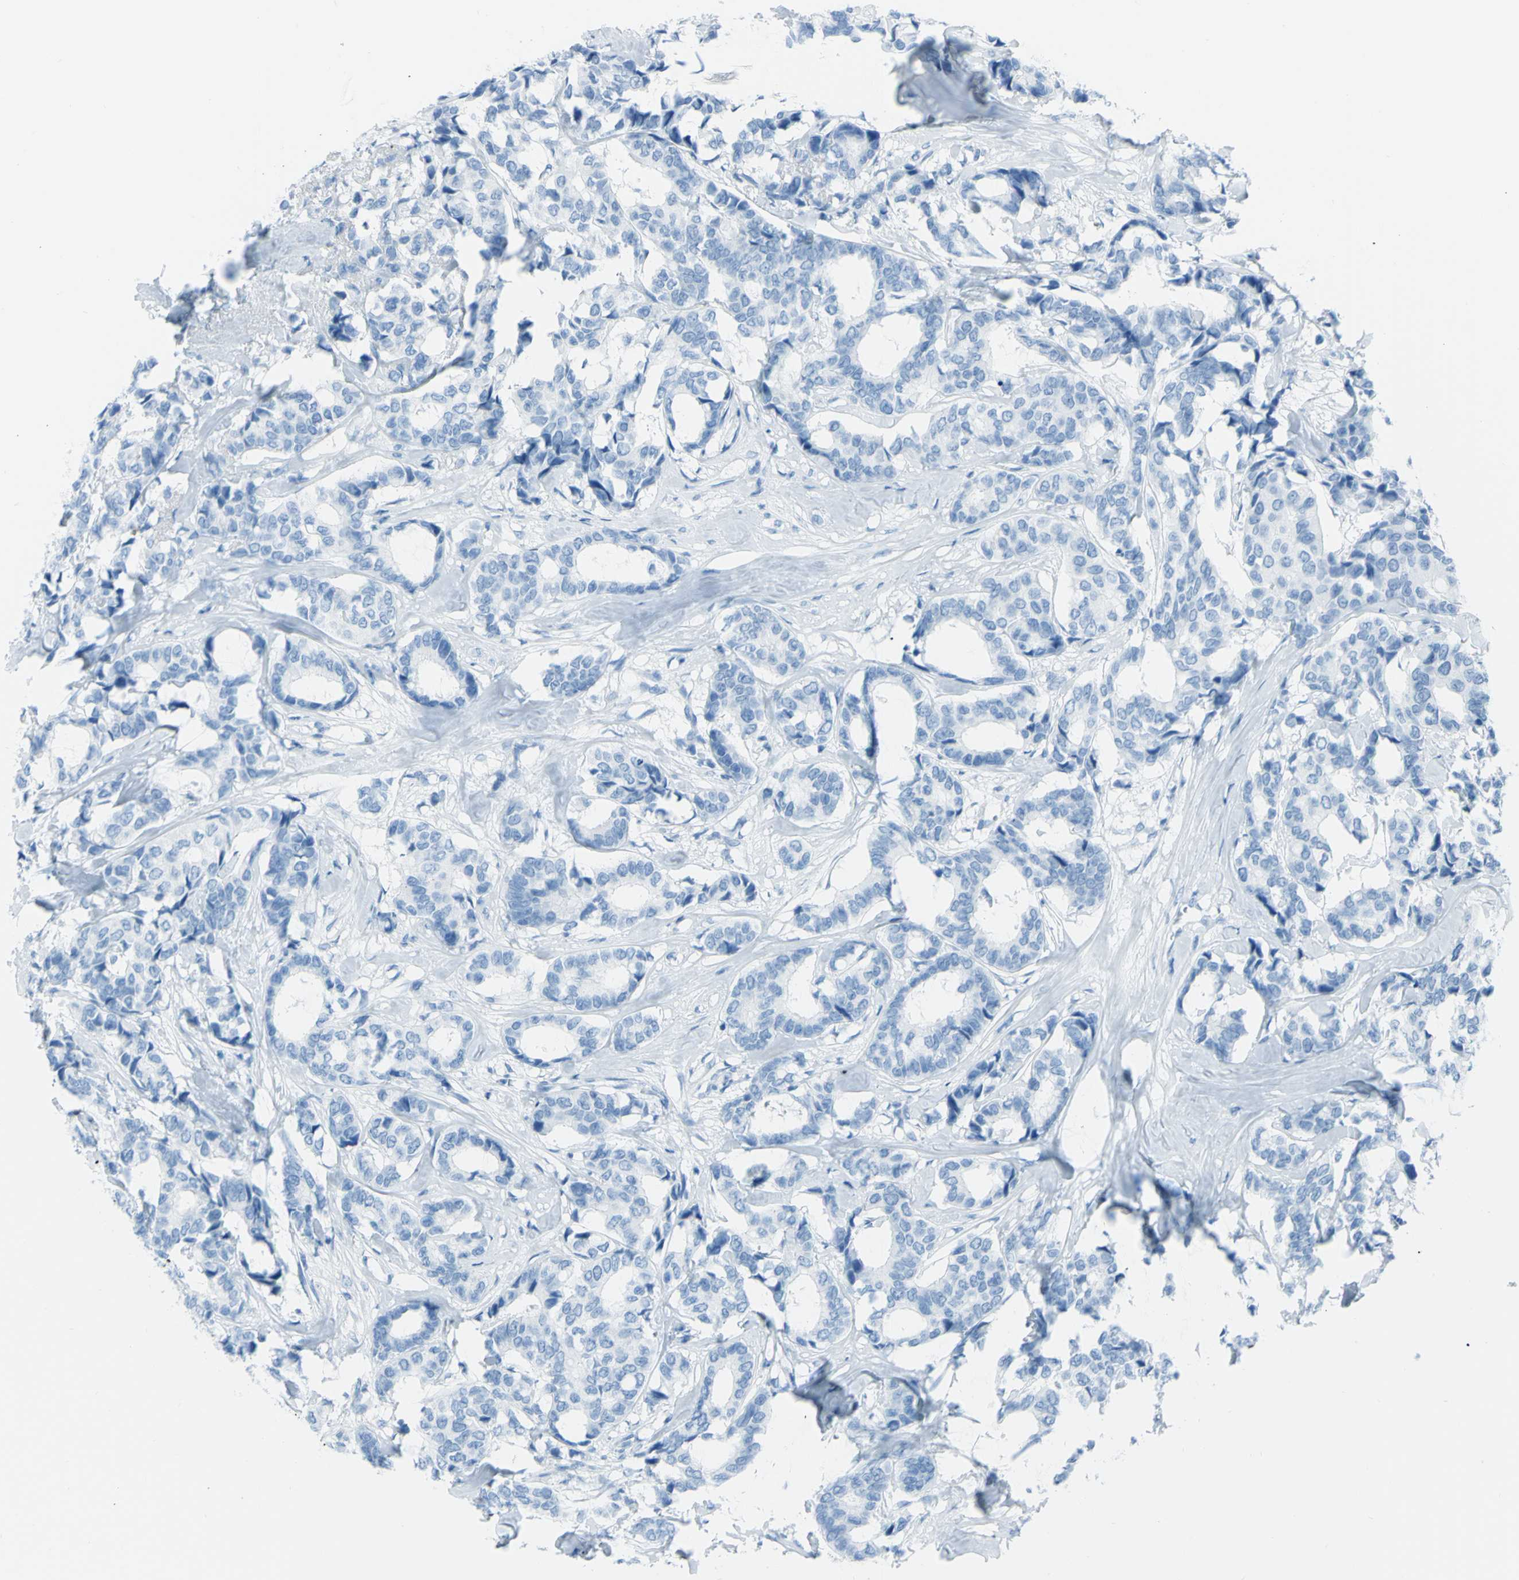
{"staining": {"intensity": "negative", "quantity": "none", "location": "none"}, "tissue": "breast cancer", "cell_type": "Tumor cells", "image_type": "cancer", "snomed": [{"axis": "morphology", "description": "Duct carcinoma"}, {"axis": "topography", "description": "Breast"}], "caption": "Breast cancer was stained to show a protein in brown. There is no significant expression in tumor cells.", "gene": "TFPI2", "patient": {"sex": "female", "age": 87}}